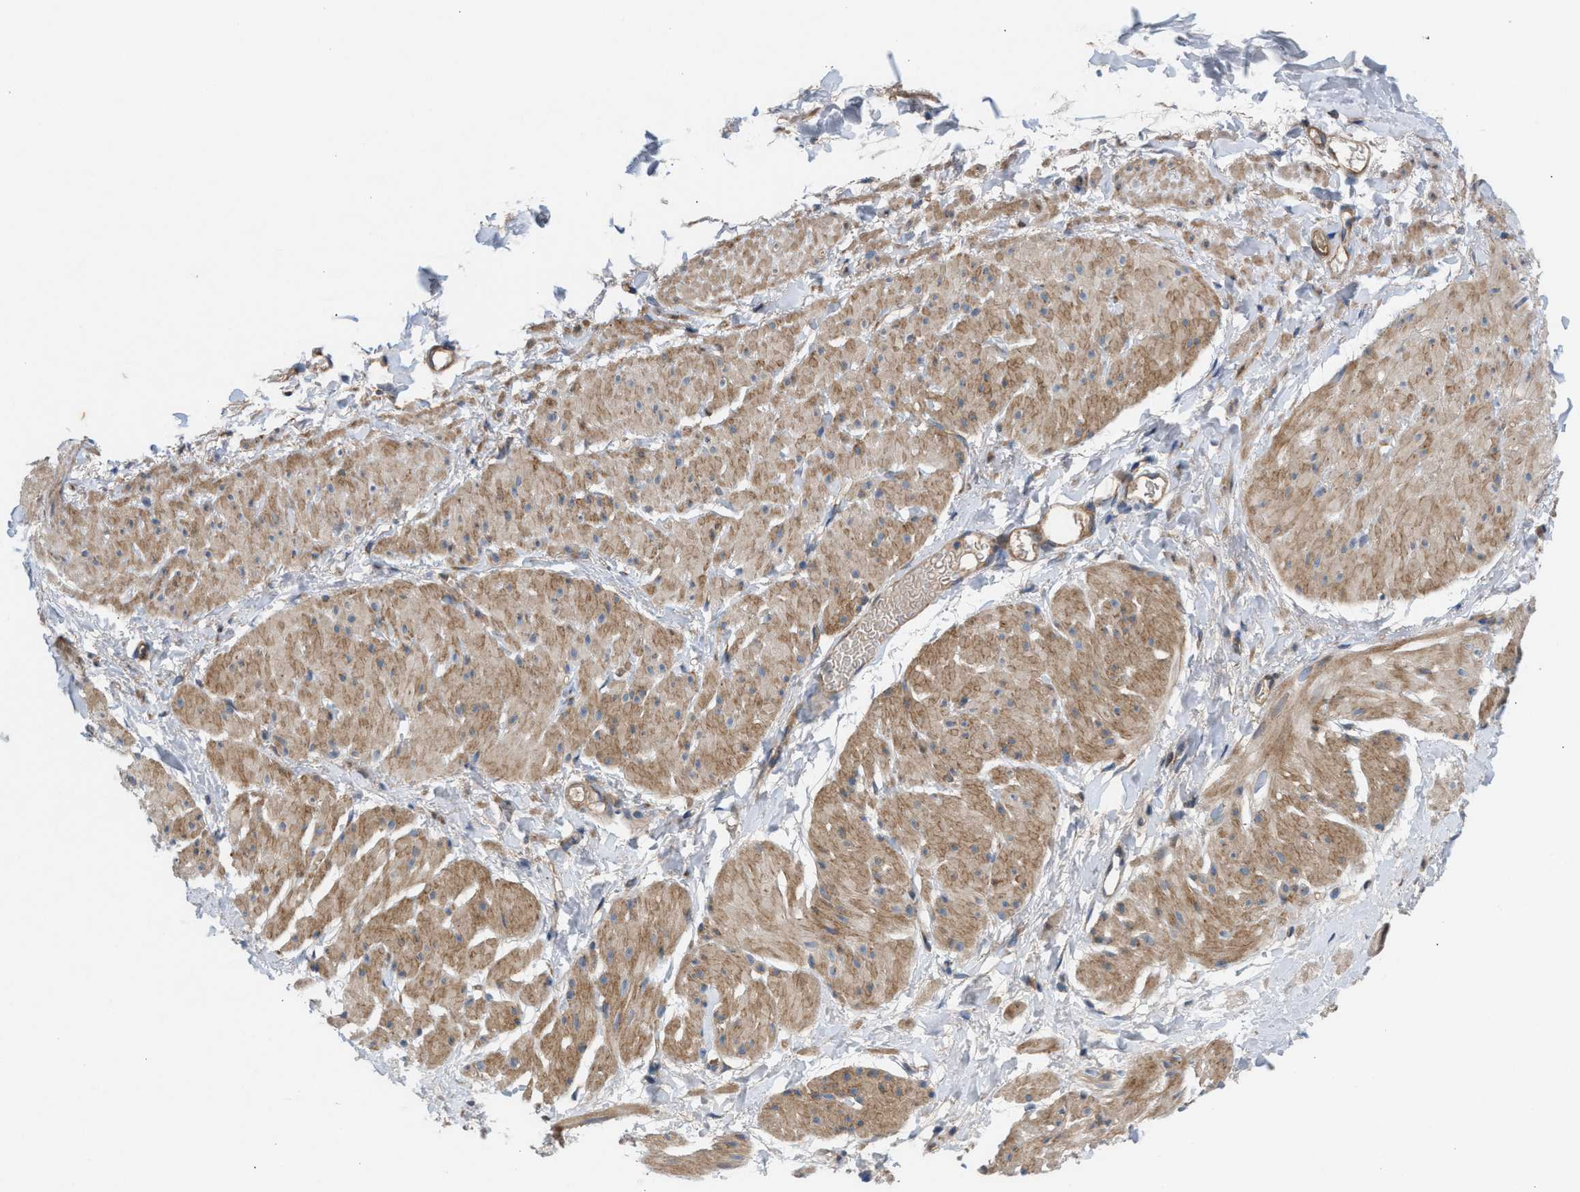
{"staining": {"intensity": "moderate", "quantity": ">75%", "location": "cytoplasmic/membranous"}, "tissue": "smooth muscle", "cell_type": "Smooth muscle cells", "image_type": "normal", "snomed": [{"axis": "morphology", "description": "Normal tissue, NOS"}, {"axis": "topography", "description": "Smooth muscle"}], "caption": "A brown stain shows moderate cytoplasmic/membranous expression of a protein in smooth muscle cells of normal smooth muscle. The staining was performed using DAB (3,3'-diaminobenzidine), with brown indicating positive protein expression. Nuclei are stained blue with hematoxylin.", "gene": "CYB5D1", "patient": {"sex": "male", "age": 16}}